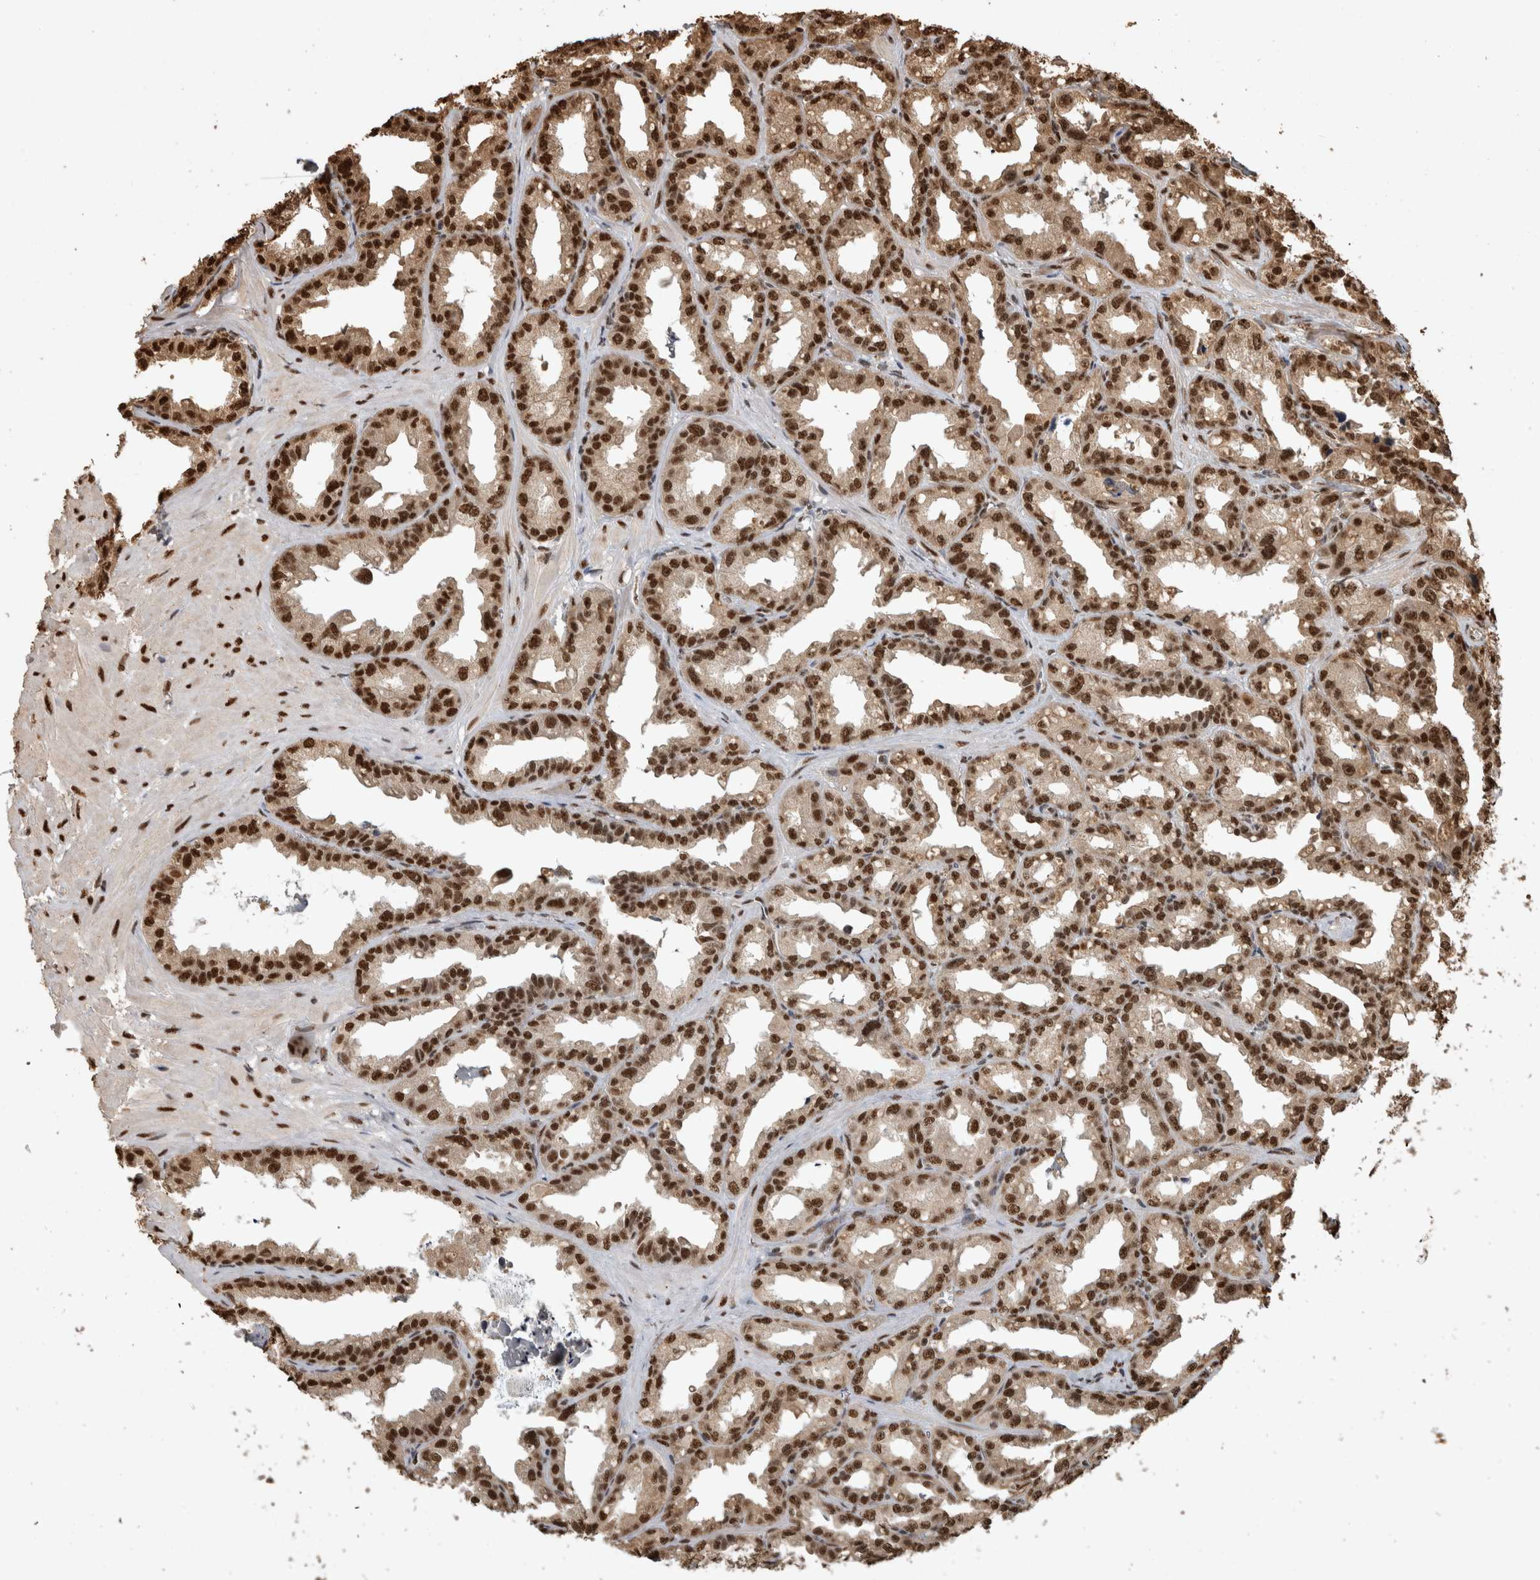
{"staining": {"intensity": "strong", "quantity": ">75%", "location": "nuclear"}, "tissue": "seminal vesicle", "cell_type": "Glandular cells", "image_type": "normal", "snomed": [{"axis": "morphology", "description": "Normal tissue, NOS"}, {"axis": "topography", "description": "Prostate"}, {"axis": "topography", "description": "Seminal veicle"}], "caption": "Immunohistochemistry histopathology image of unremarkable seminal vesicle: seminal vesicle stained using immunohistochemistry demonstrates high levels of strong protein expression localized specifically in the nuclear of glandular cells, appearing as a nuclear brown color.", "gene": "RAD50", "patient": {"sex": "male", "age": 51}}